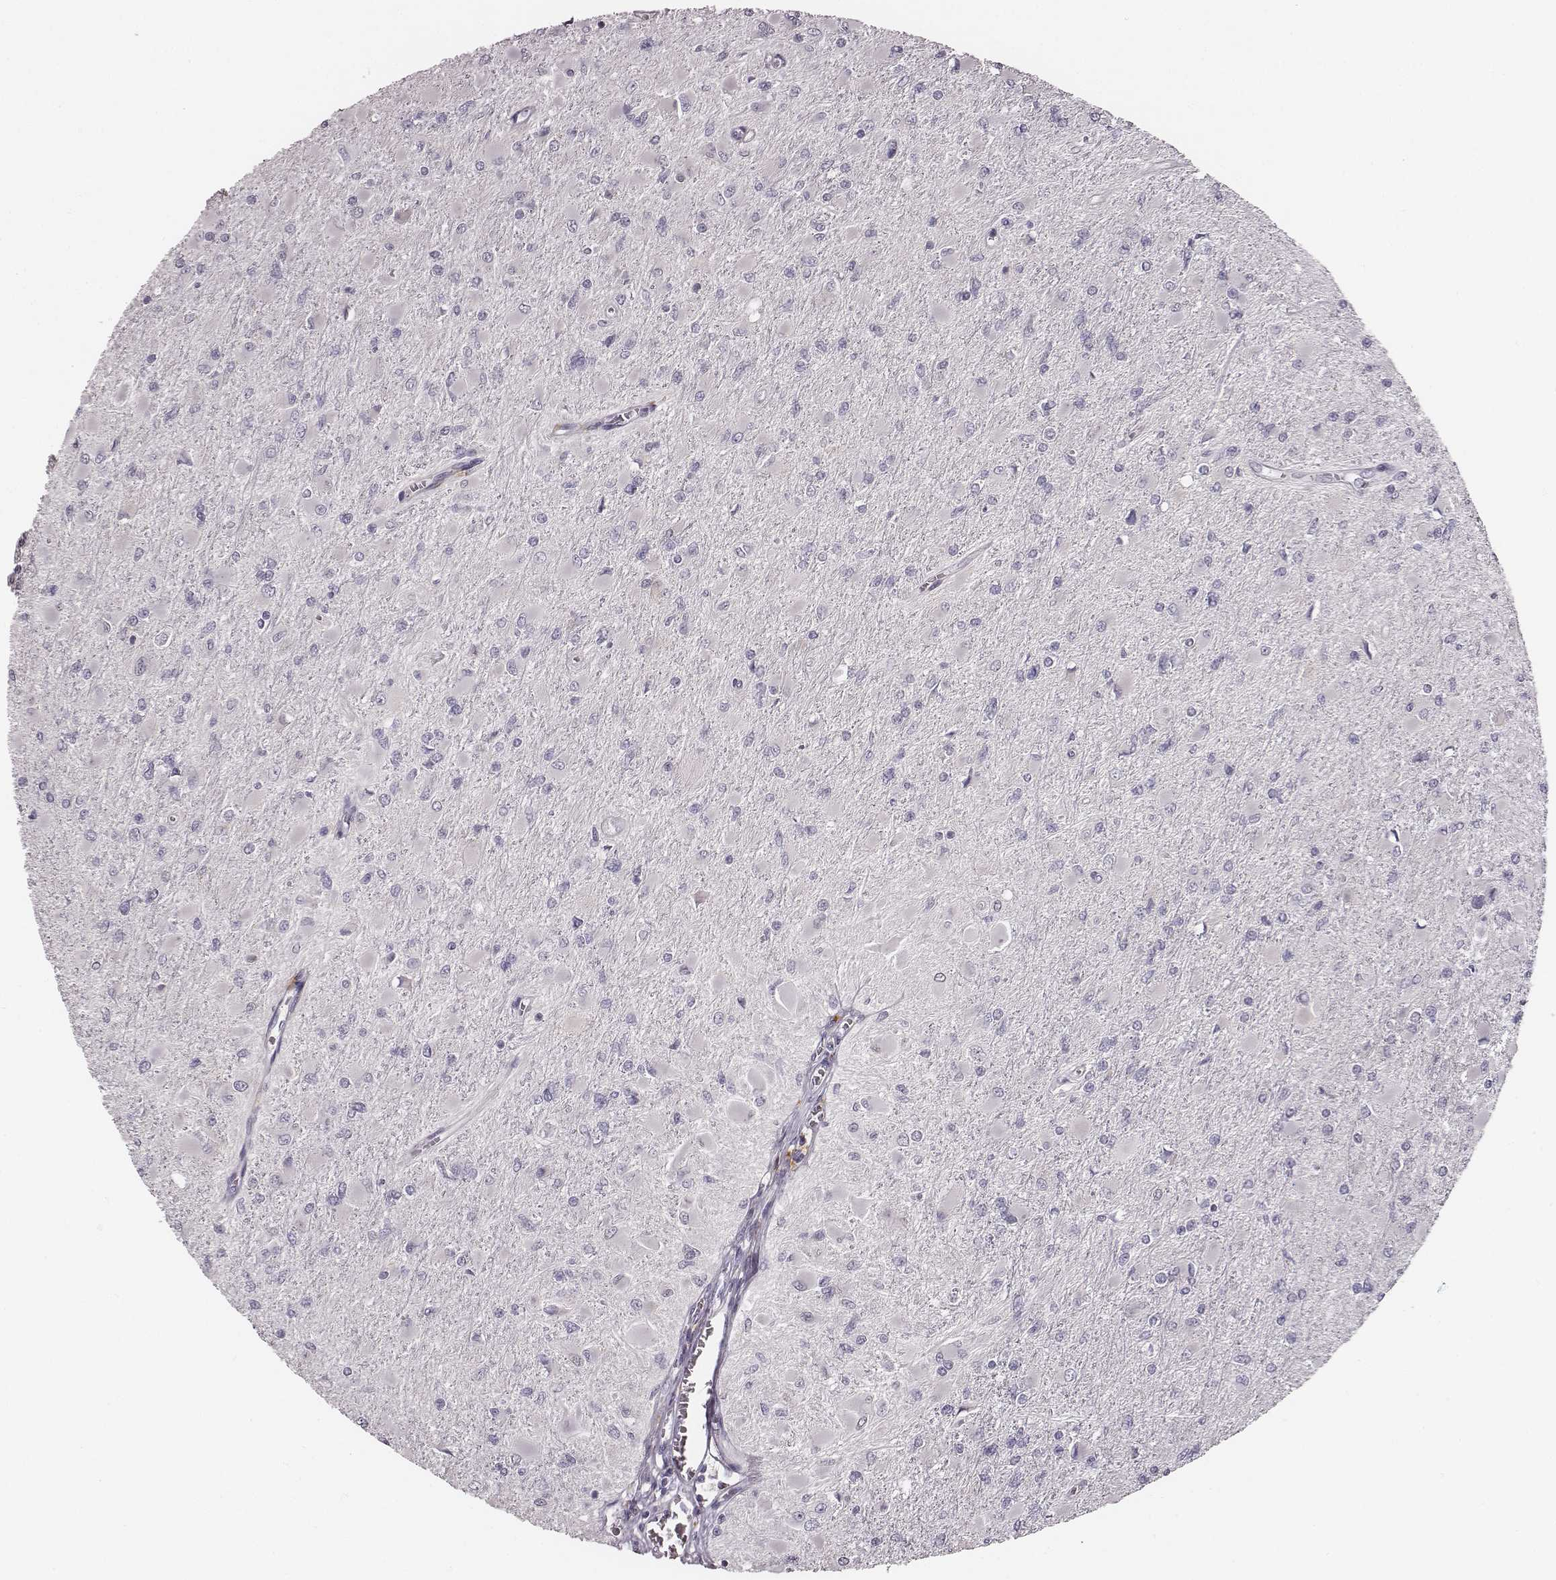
{"staining": {"intensity": "negative", "quantity": "none", "location": "none"}, "tissue": "glioma", "cell_type": "Tumor cells", "image_type": "cancer", "snomed": [{"axis": "morphology", "description": "Glioma, malignant, High grade"}, {"axis": "topography", "description": "Cerebral cortex"}], "caption": "An immunohistochemistry (IHC) histopathology image of glioma is shown. There is no staining in tumor cells of glioma. (DAB immunohistochemistry visualized using brightfield microscopy, high magnification).", "gene": "UBL4B", "patient": {"sex": "female", "age": 36}}